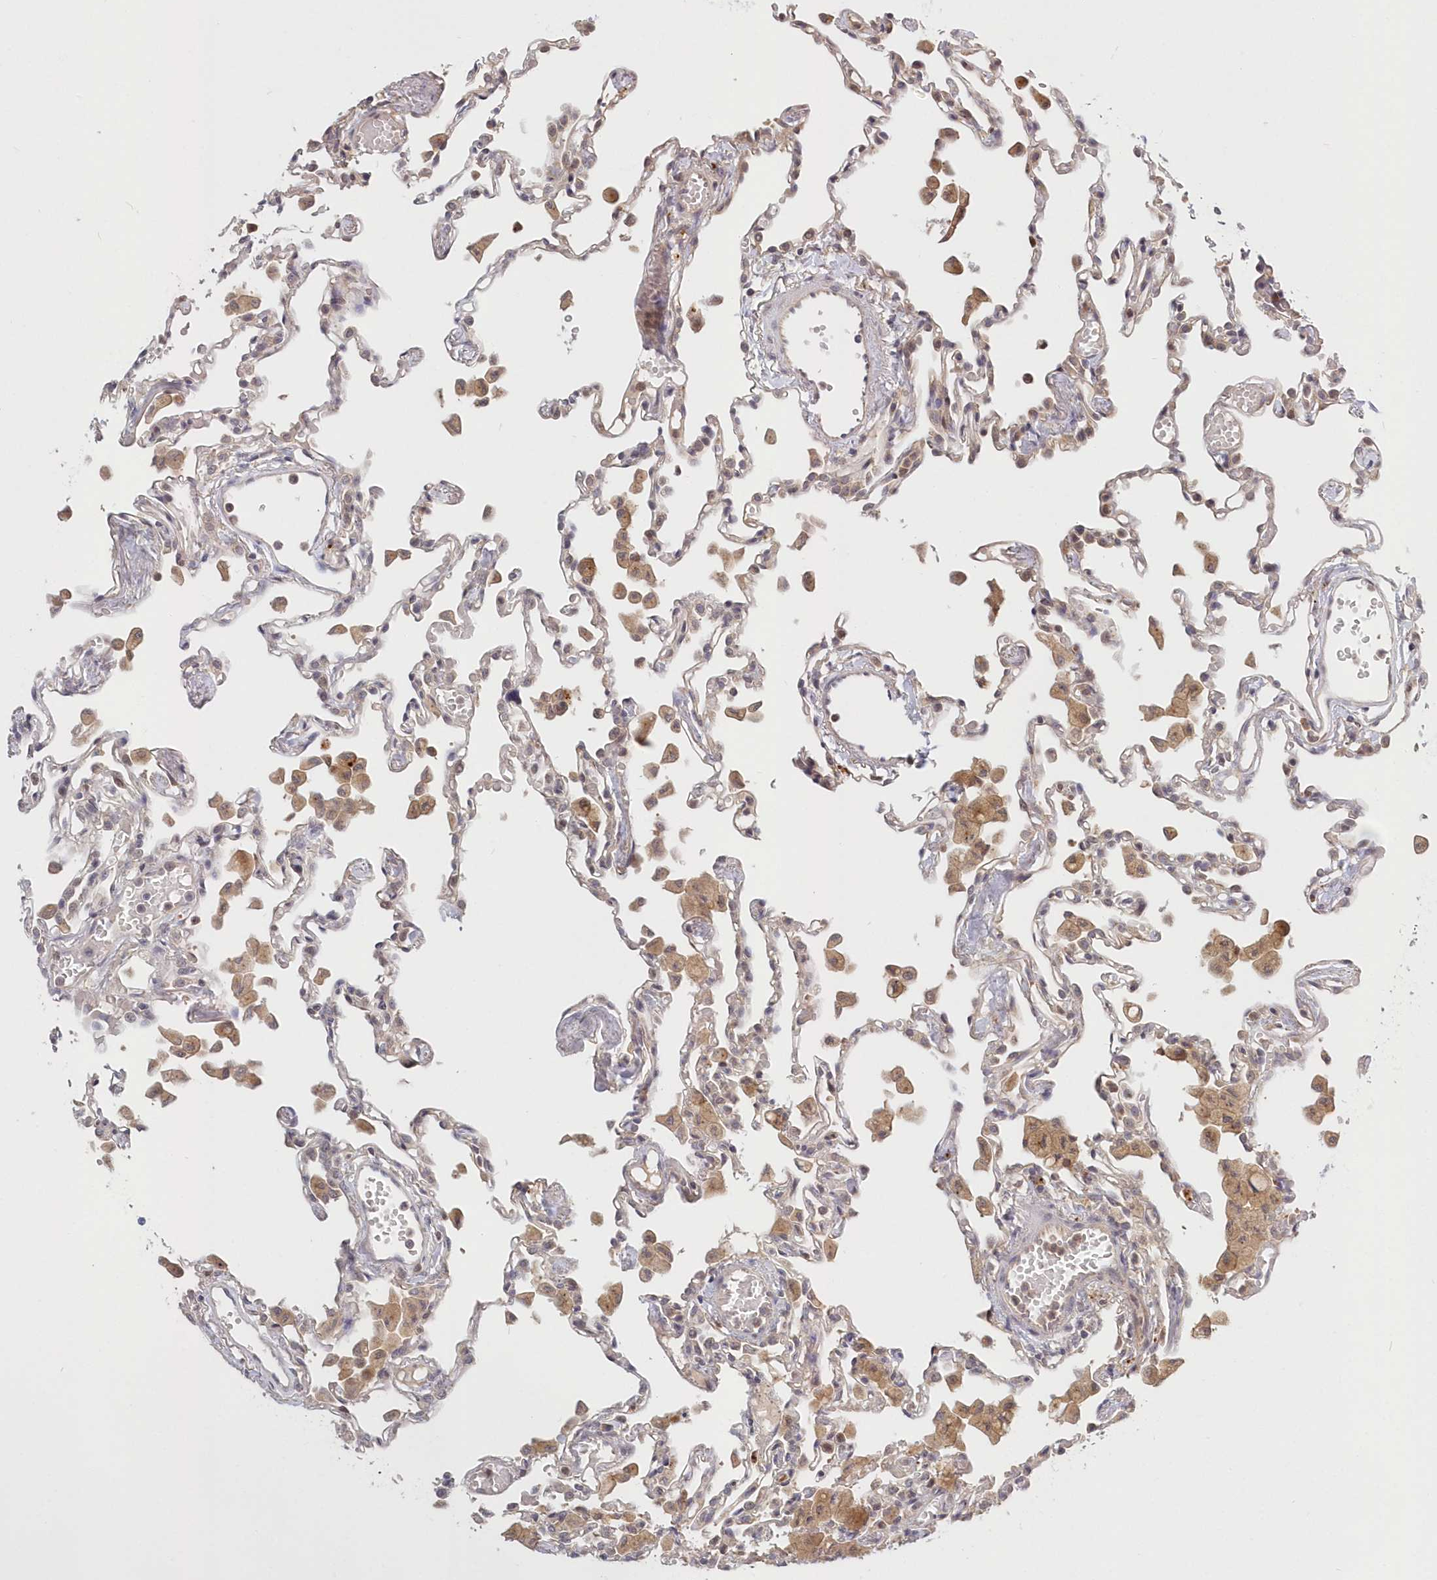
{"staining": {"intensity": "moderate", "quantity": "<25%", "location": "cytoplasmic/membranous"}, "tissue": "lung", "cell_type": "Alveolar cells", "image_type": "normal", "snomed": [{"axis": "morphology", "description": "Normal tissue, NOS"}, {"axis": "topography", "description": "Bronchus"}, {"axis": "topography", "description": "Lung"}], "caption": "About <25% of alveolar cells in benign human lung exhibit moderate cytoplasmic/membranous protein staining as visualized by brown immunohistochemical staining.", "gene": "KATNA1", "patient": {"sex": "female", "age": 49}}